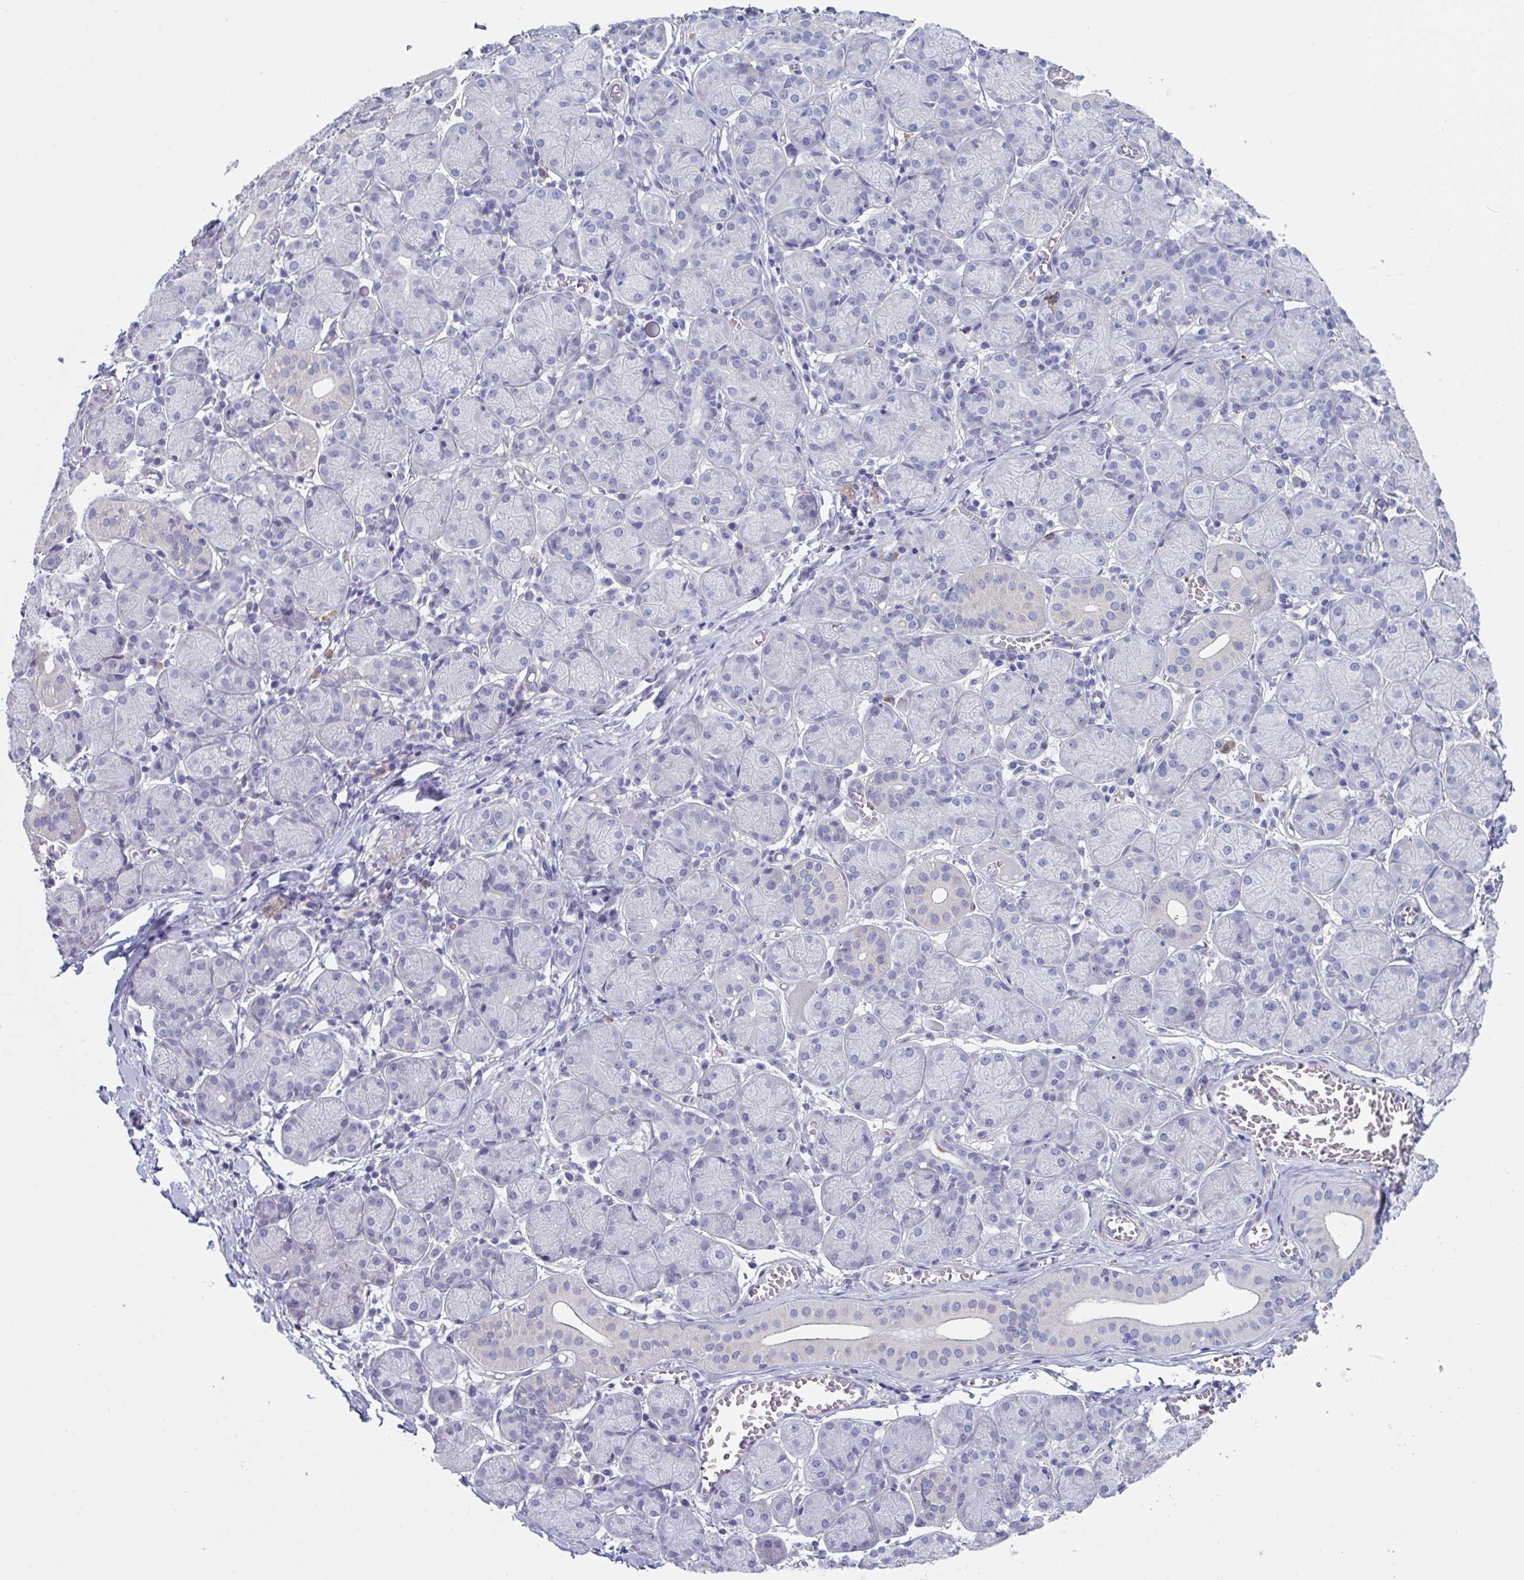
{"staining": {"intensity": "negative", "quantity": "none", "location": "none"}, "tissue": "salivary gland", "cell_type": "Glandular cells", "image_type": "normal", "snomed": [{"axis": "morphology", "description": "Normal tissue, NOS"}, {"axis": "topography", "description": "Salivary gland"}], "caption": "The histopathology image reveals no staining of glandular cells in benign salivary gland. (DAB (3,3'-diaminobenzidine) immunohistochemistry (IHC), high magnification).", "gene": "LPIN3", "patient": {"sex": "female", "age": 24}}